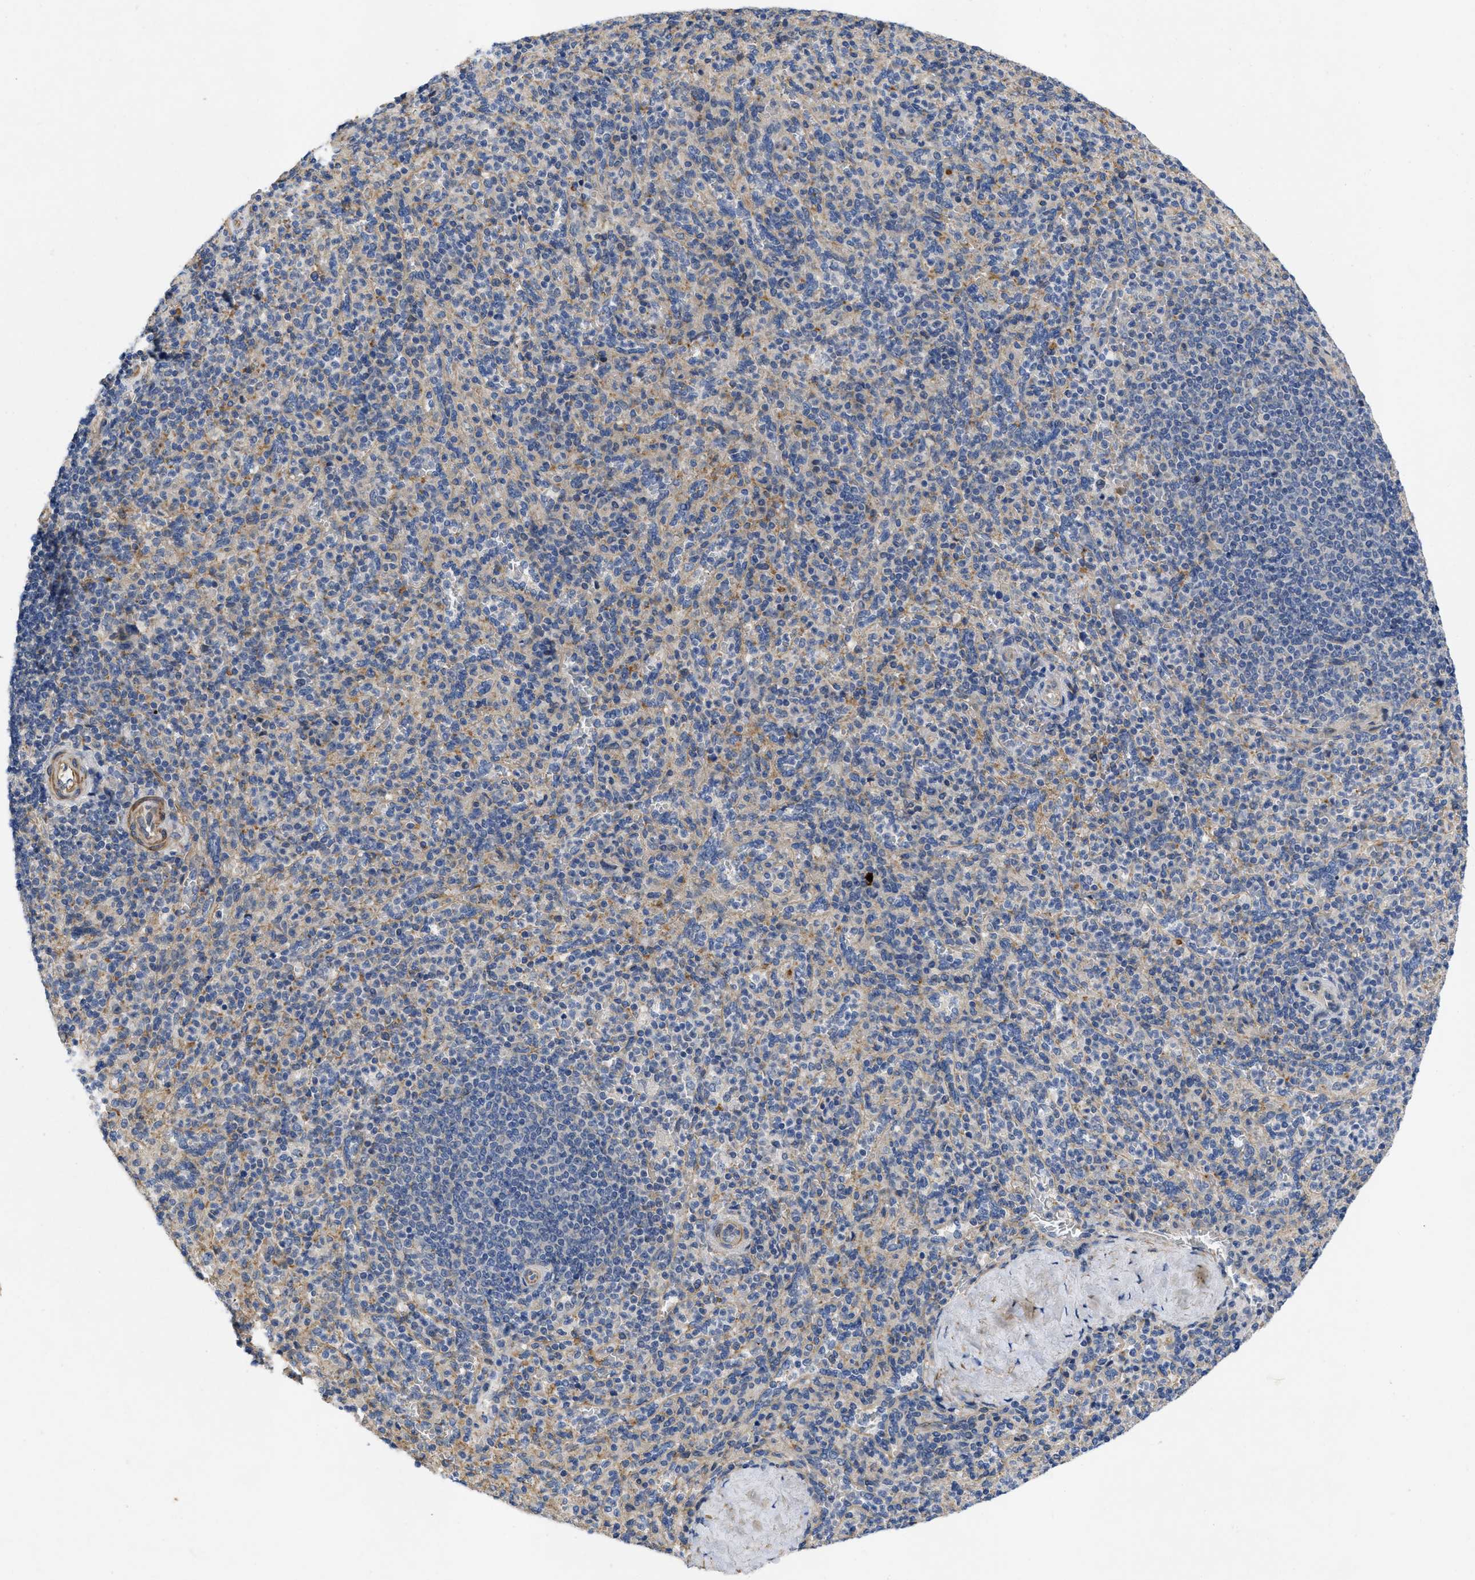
{"staining": {"intensity": "weak", "quantity": ">75%", "location": "cytoplasmic/membranous"}, "tissue": "spleen", "cell_type": "Cells in red pulp", "image_type": "normal", "snomed": [{"axis": "morphology", "description": "Normal tissue, NOS"}, {"axis": "topography", "description": "Spleen"}], "caption": "A low amount of weak cytoplasmic/membranous staining is present in about >75% of cells in red pulp in benign spleen.", "gene": "ARHGEF26", "patient": {"sex": "male", "age": 36}}